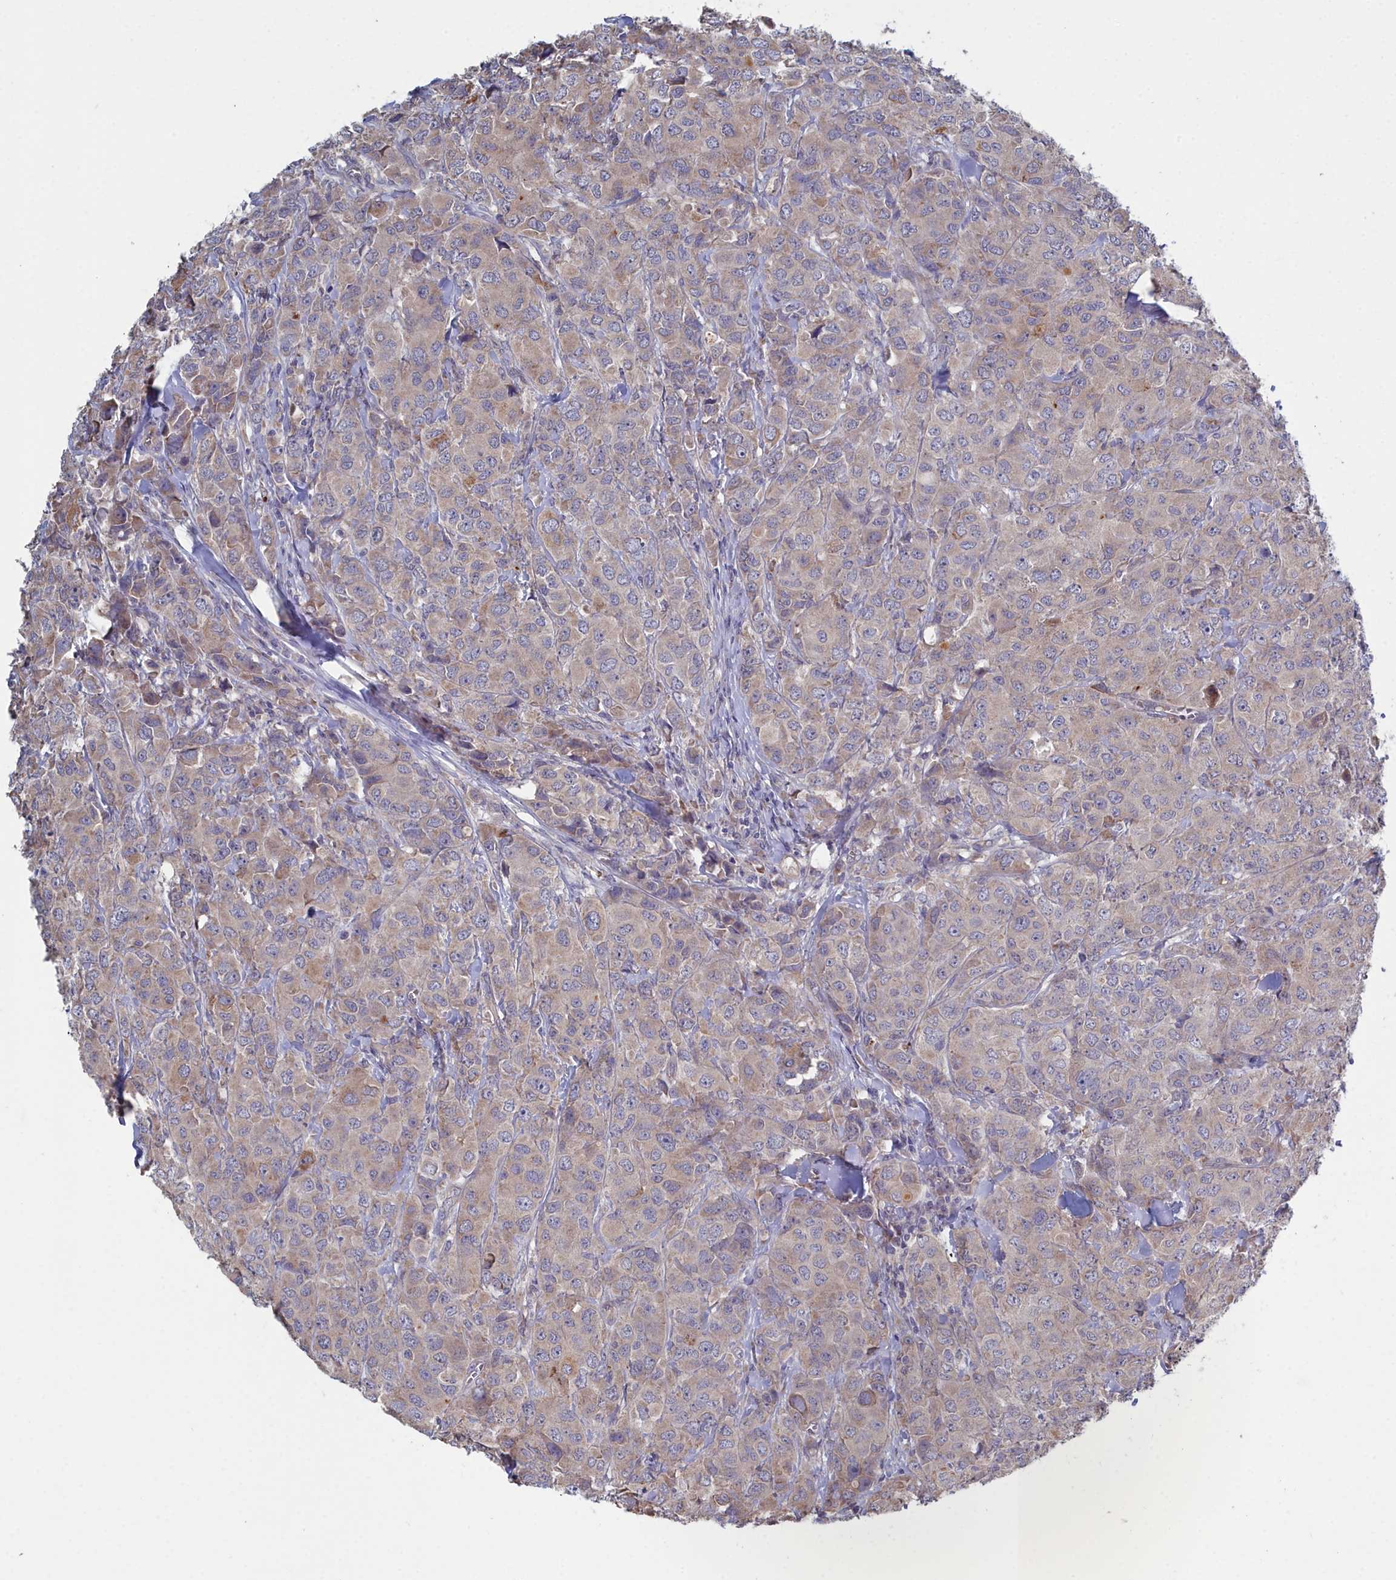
{"staining": {"intensity": "weak", "quantity": "25%-75%", "location": "cytoplasmic/membranous"}, "tissue": "breast cancer", "cell_type": "Tumor cells", "image_type": "cancer", "snomed": [{"axis": "morphology", "description": "Duct carcinoma"}, {"axis": "topography", "description": "Breast"}], "caption": "The immunohistochemical stain labels weak cytoplasmic/membranous expression in tumor cells of breast infiltrating ductal carcinoma tissue. The staining was performed using DAB to visualize the protein expression in brown, while the nuclei were stained in blue with hematoxylin (Magnification: 20x).", "gene": "RDX", "patient": {"sex": "female", "age": 43}}